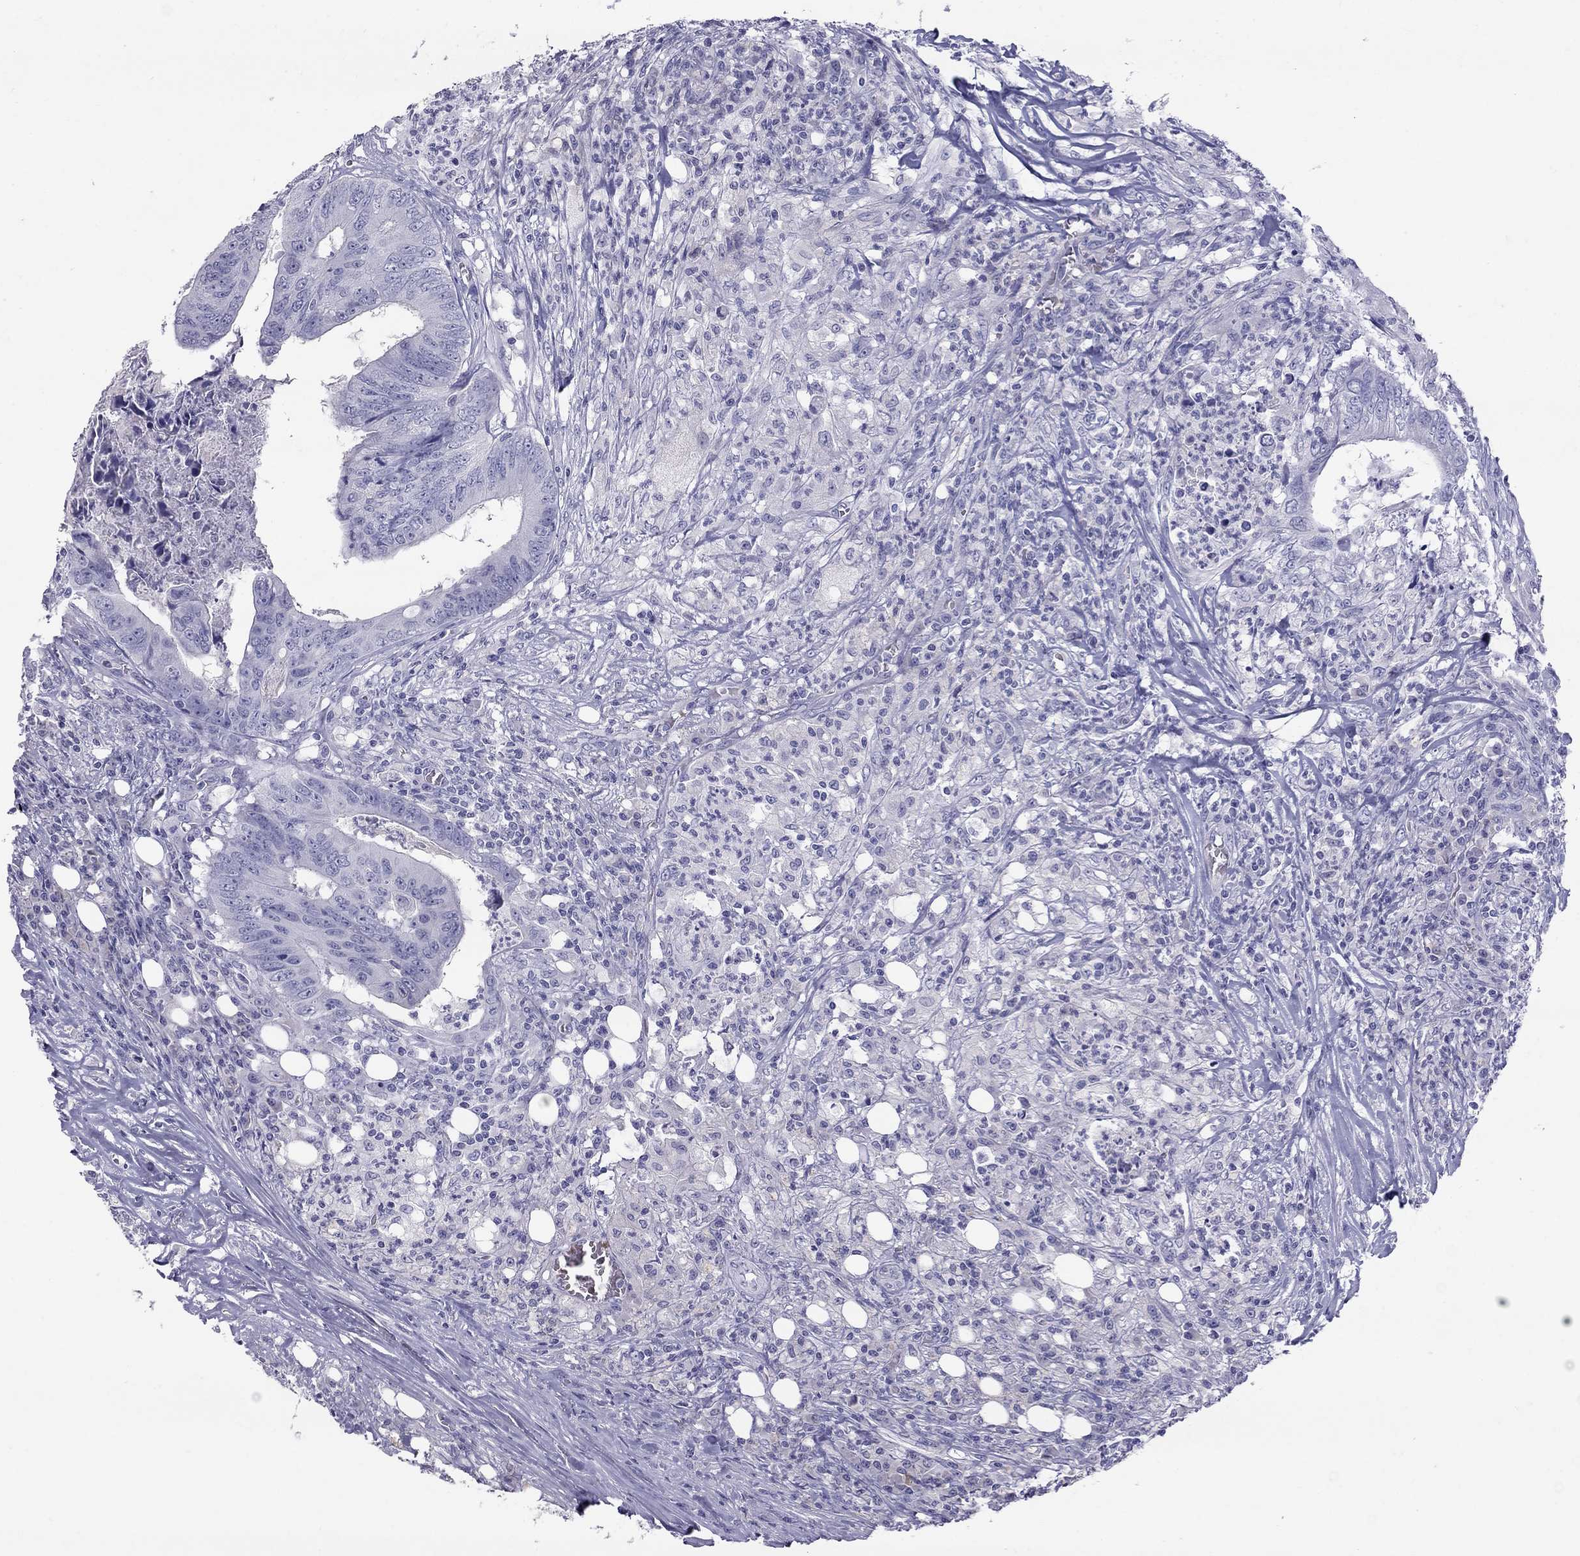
{"staining": {"intensity": "negative", "quantity": "none", "location": "none"}, "tissue": "colorectal cancer", "cell_type": "Tumor cells", "image_type": "cancer", "snomed": [{"axis": "morphology", "description": "Adenocarcinoma, NOS"}, {"axis": "topography", "description": "Colon"}], "caption": "Immunohistochemistry photomicrograph of neoplastic tissue: human colorectal cancer stained with DAB (3,3'-diaminobenzidine) exhibits no significant protein positivity in tumor cells. The staining was performed using DAB (3,3'-diaminobenzidine) to visualize the protein expression in brown, while the nuclei were stained in blue with hematoxylin (Magnification: 20x).", "gene": "MUC16", "patient": {"sex": "male", "age": 84}}